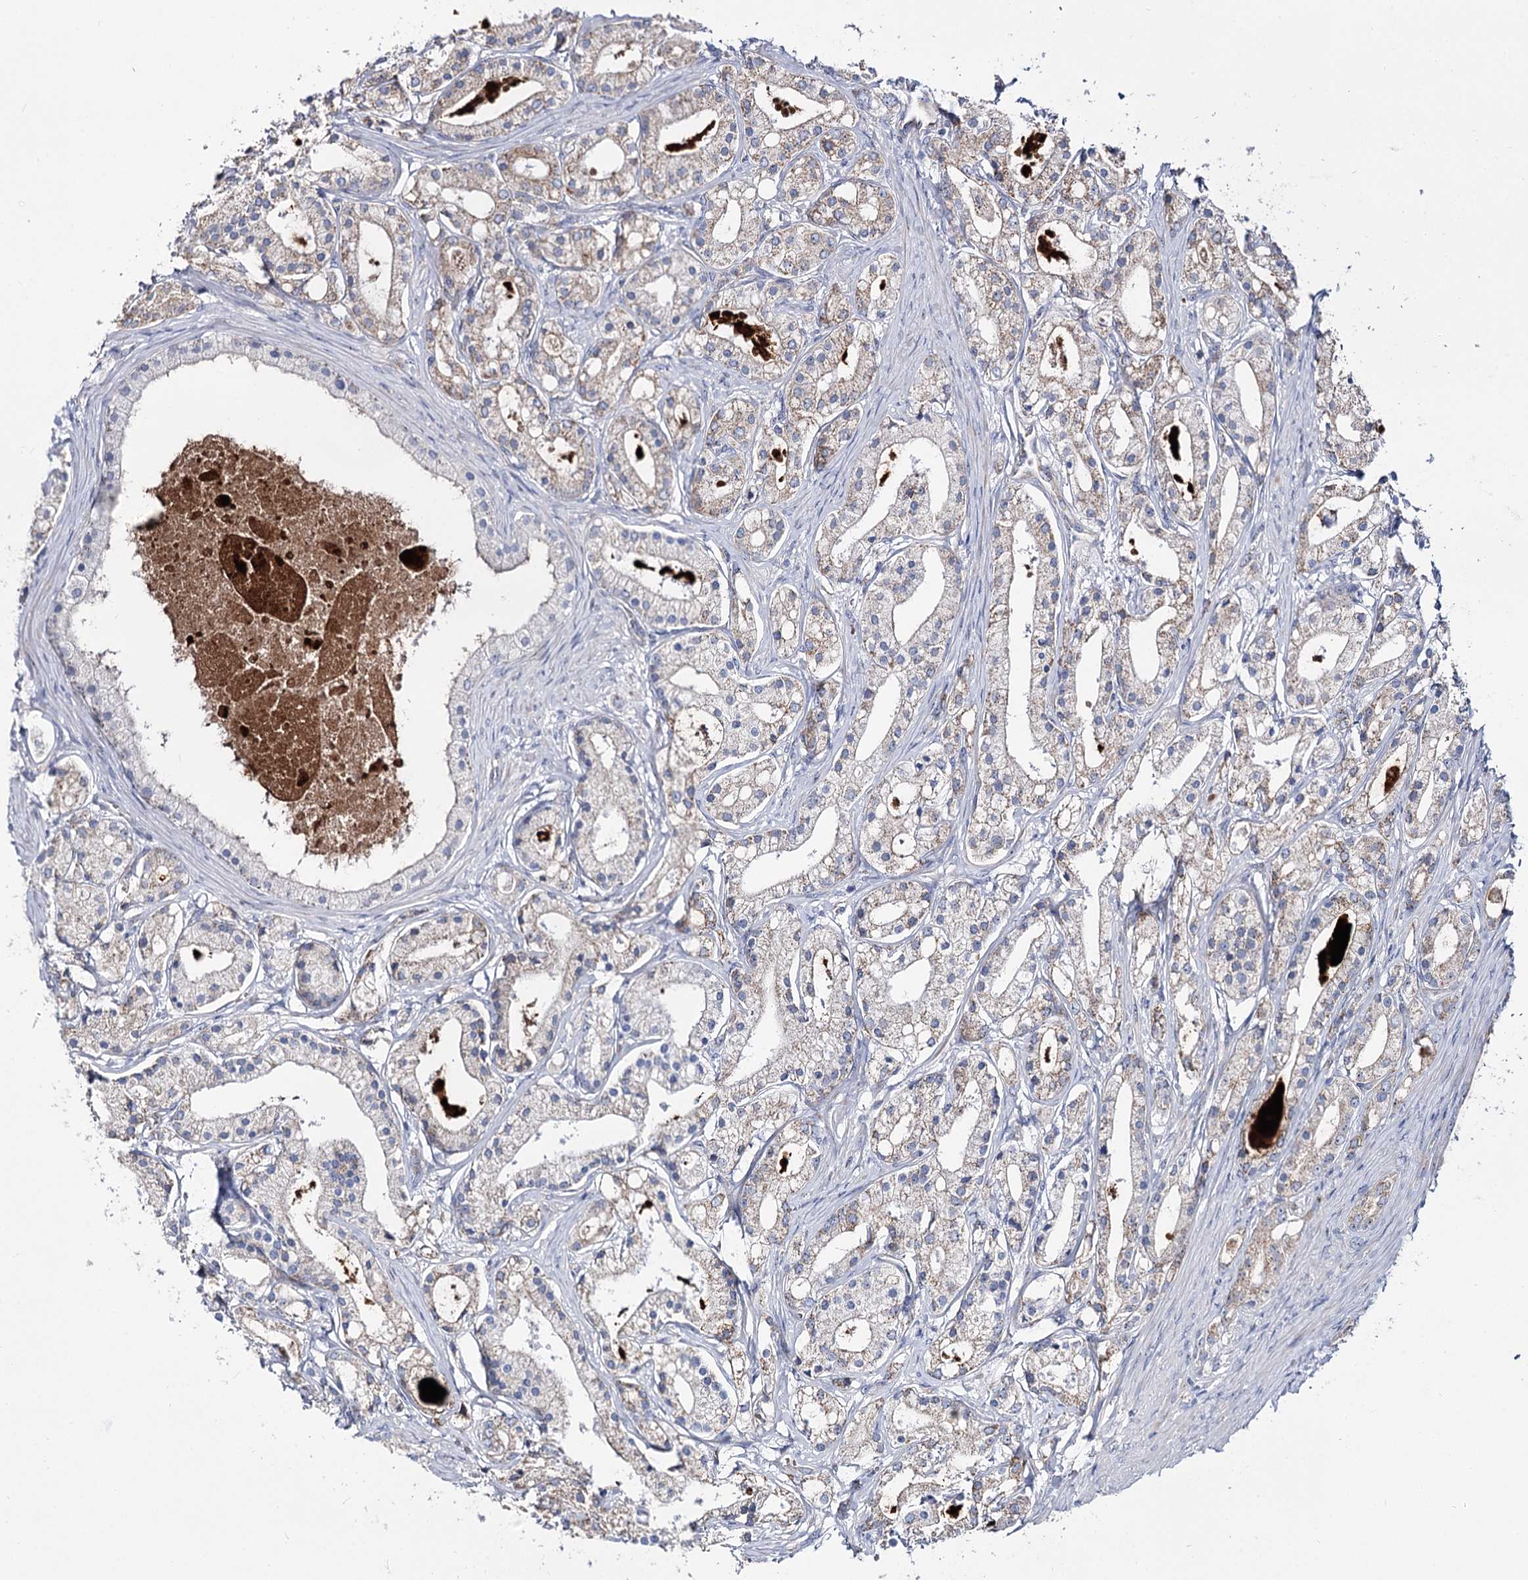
{"staining": {"intensity": "weak", "quantity": "25%-75%", "location": "cytoplasmic/membranous"}, "tissue": "prostate cancer", "cell_type": "Tumor cells", "image_type": "cancer", "snomed": [{"axis": "morphology", "description": "Adenocarcinoma, High grade"}, {"axis": "topography", "description": "Prostate"}], "caption": "A photomicrograph of human prostate cancer (adenocarcinoma (high-grade)) stained for a protein demonstrates weak cytoplasmic/membranous brown staining in tumor cells.", "gene": "SUOX", "patient": {"sex": "male", "age": 59}}